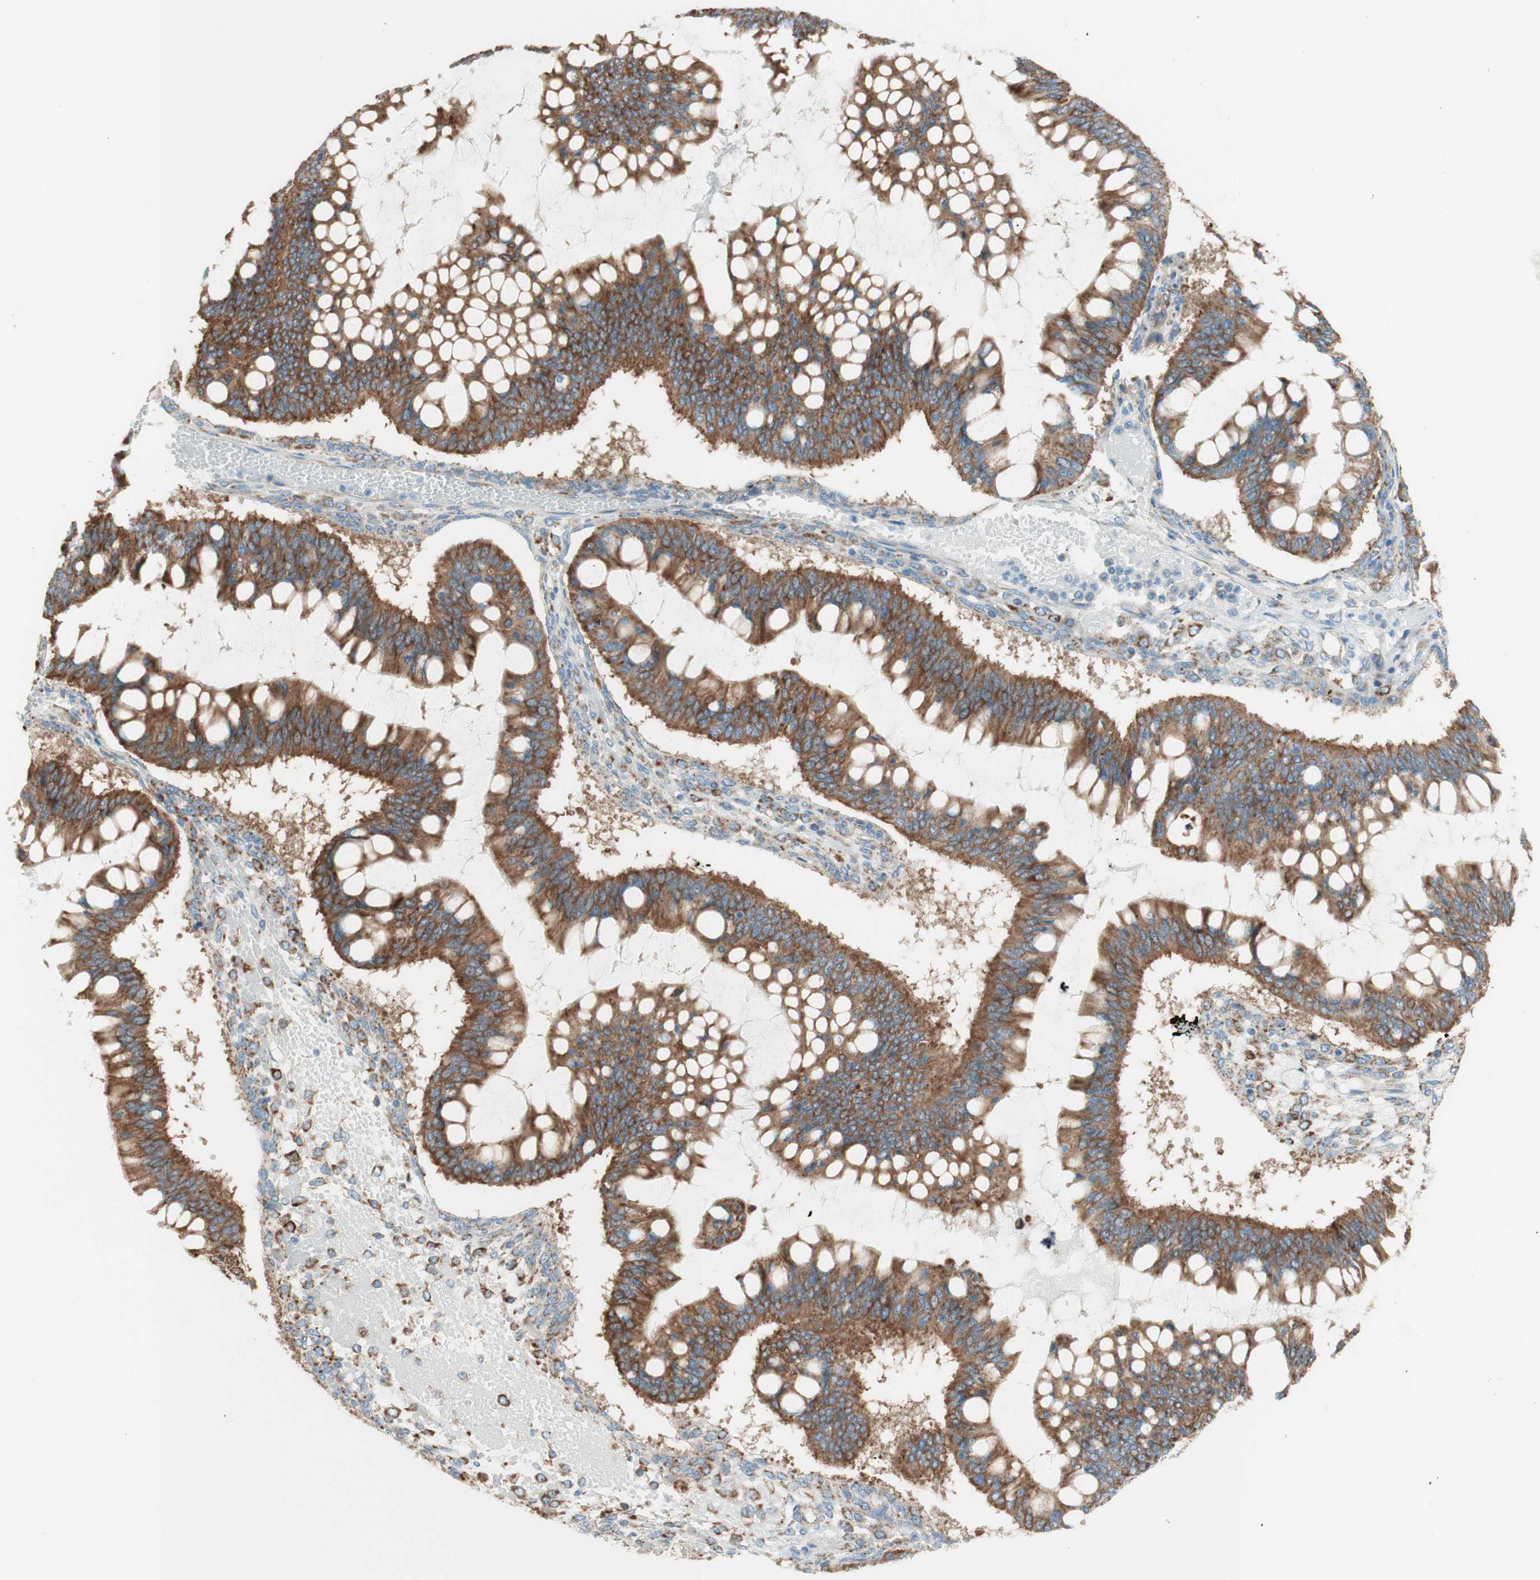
{"staining": {"intensity": "moderate", "quantity": ">75%", "location": "cytoplasmic/membranous"}, "tissue": "ovarian cancer", "cell_type": "Tumor cells", "image_type": "cancer", "snomed": [{"axis": "morphology", "description": "Cystadenocarcinoma, mucinous, NOS"}, {"axis": "topography", "description": "Ovary"}], "caption": "Immunohistochemical staining of human ovarian mucinous cystadenocarcinoma shows moderate cytoplasmic/membranous protein positivity in approximately >75% of tumor cells.", "gene": "TOMM20", "patient": {"sex": "female", "age": 73}}